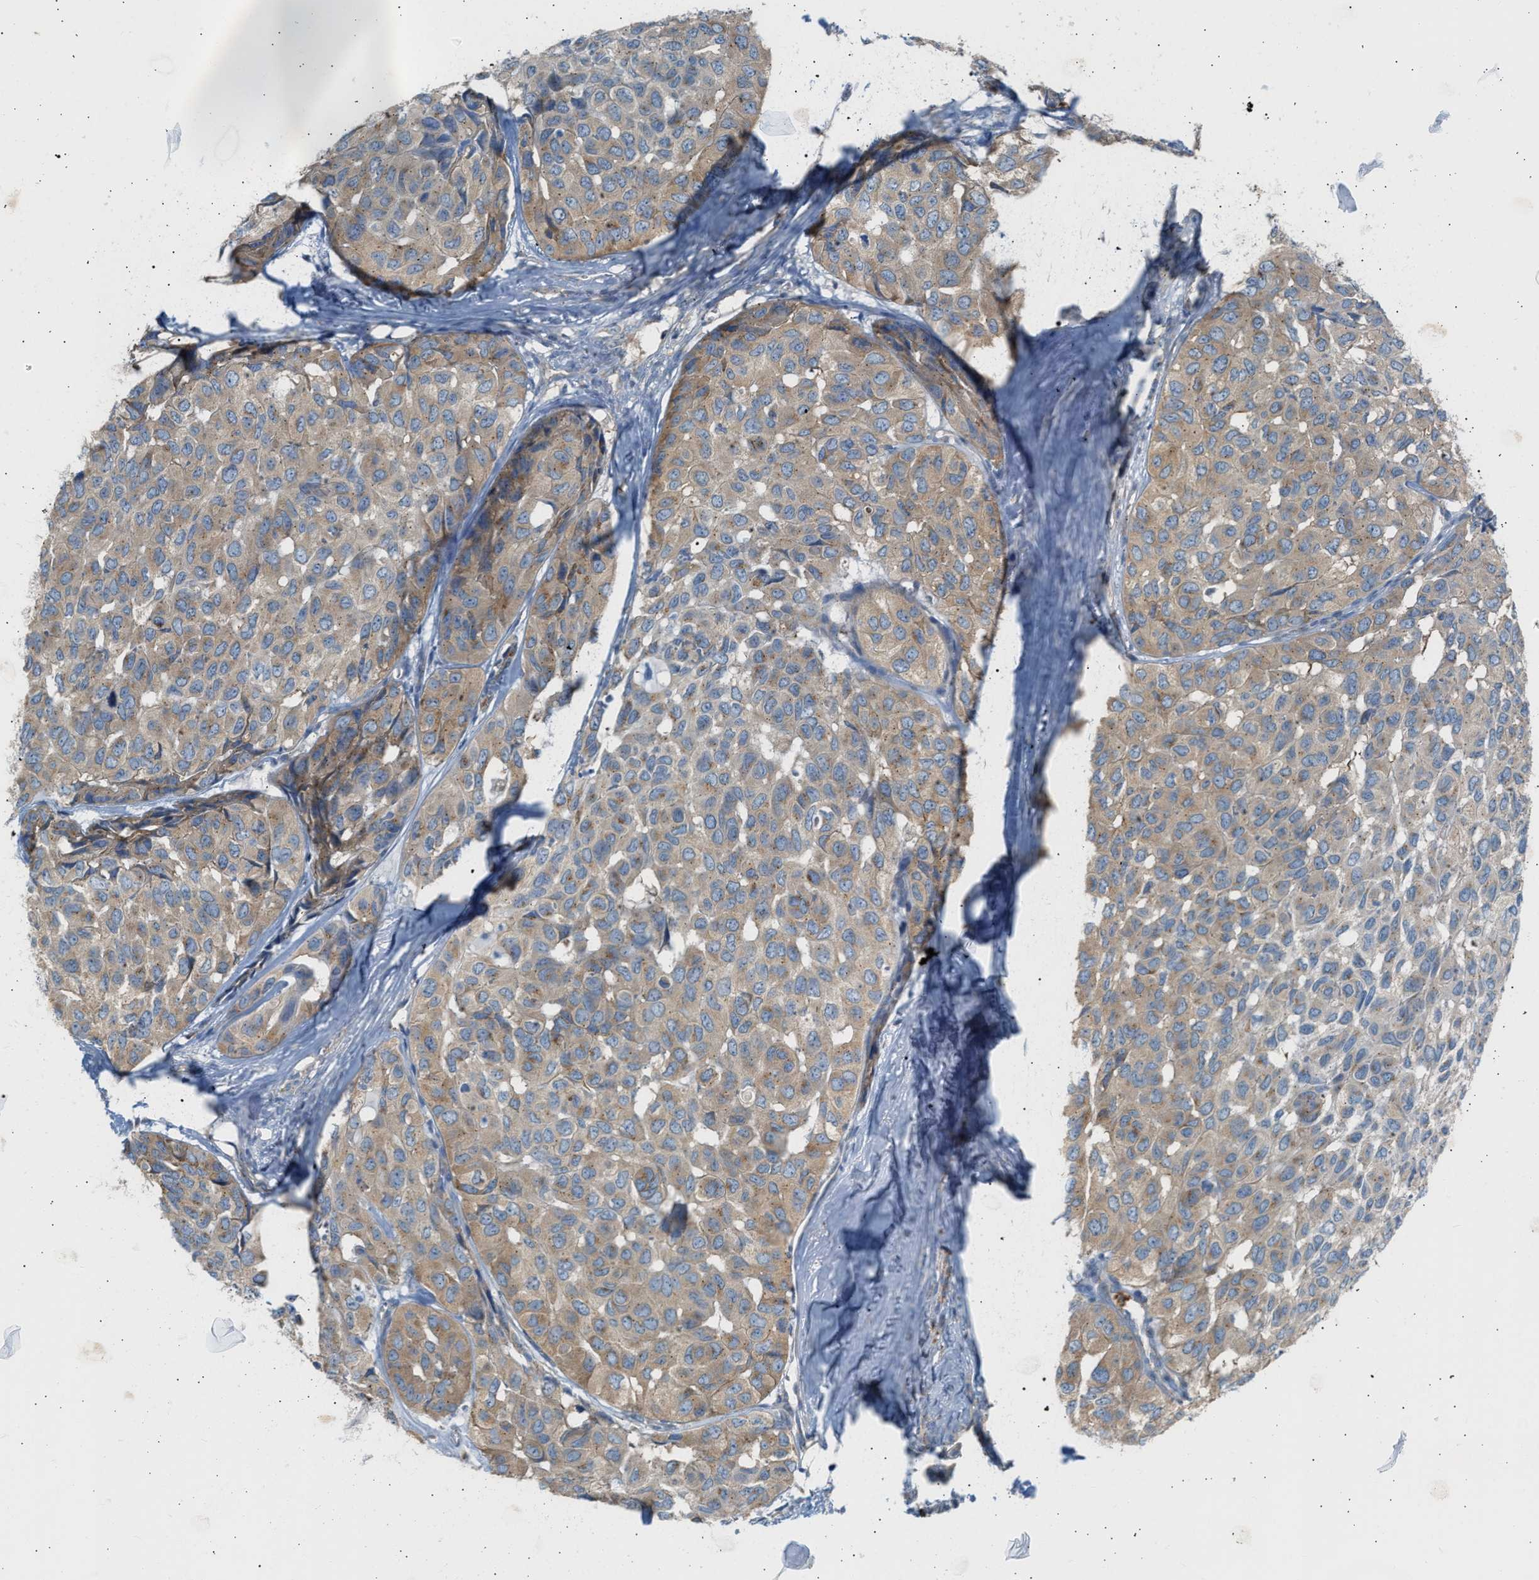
{"staining": {"intensity": "weak", "quantity": "25%-75%", "location": "cytoplasmic/membranous"}, "tissue": "head and neck cancer", "cell_type": "Tumor cells", "image_type": "cancer", "snomed": [{"axis": "morphology", "description": "Adenocarcinoma, NOS"}, {"axis": "topography", "description": "Salivary gland, NOS"}, {"axis": "topography", "description": "Head-Neck"}], "caption": "Human head and neck cancer stained with a brown dye exhibits weak cytoplasmic/membranous positive expression in about 25%-75% of tumor cells.", "gene": "TRIM50", "patient": {"sex": "female", "age": 76}}